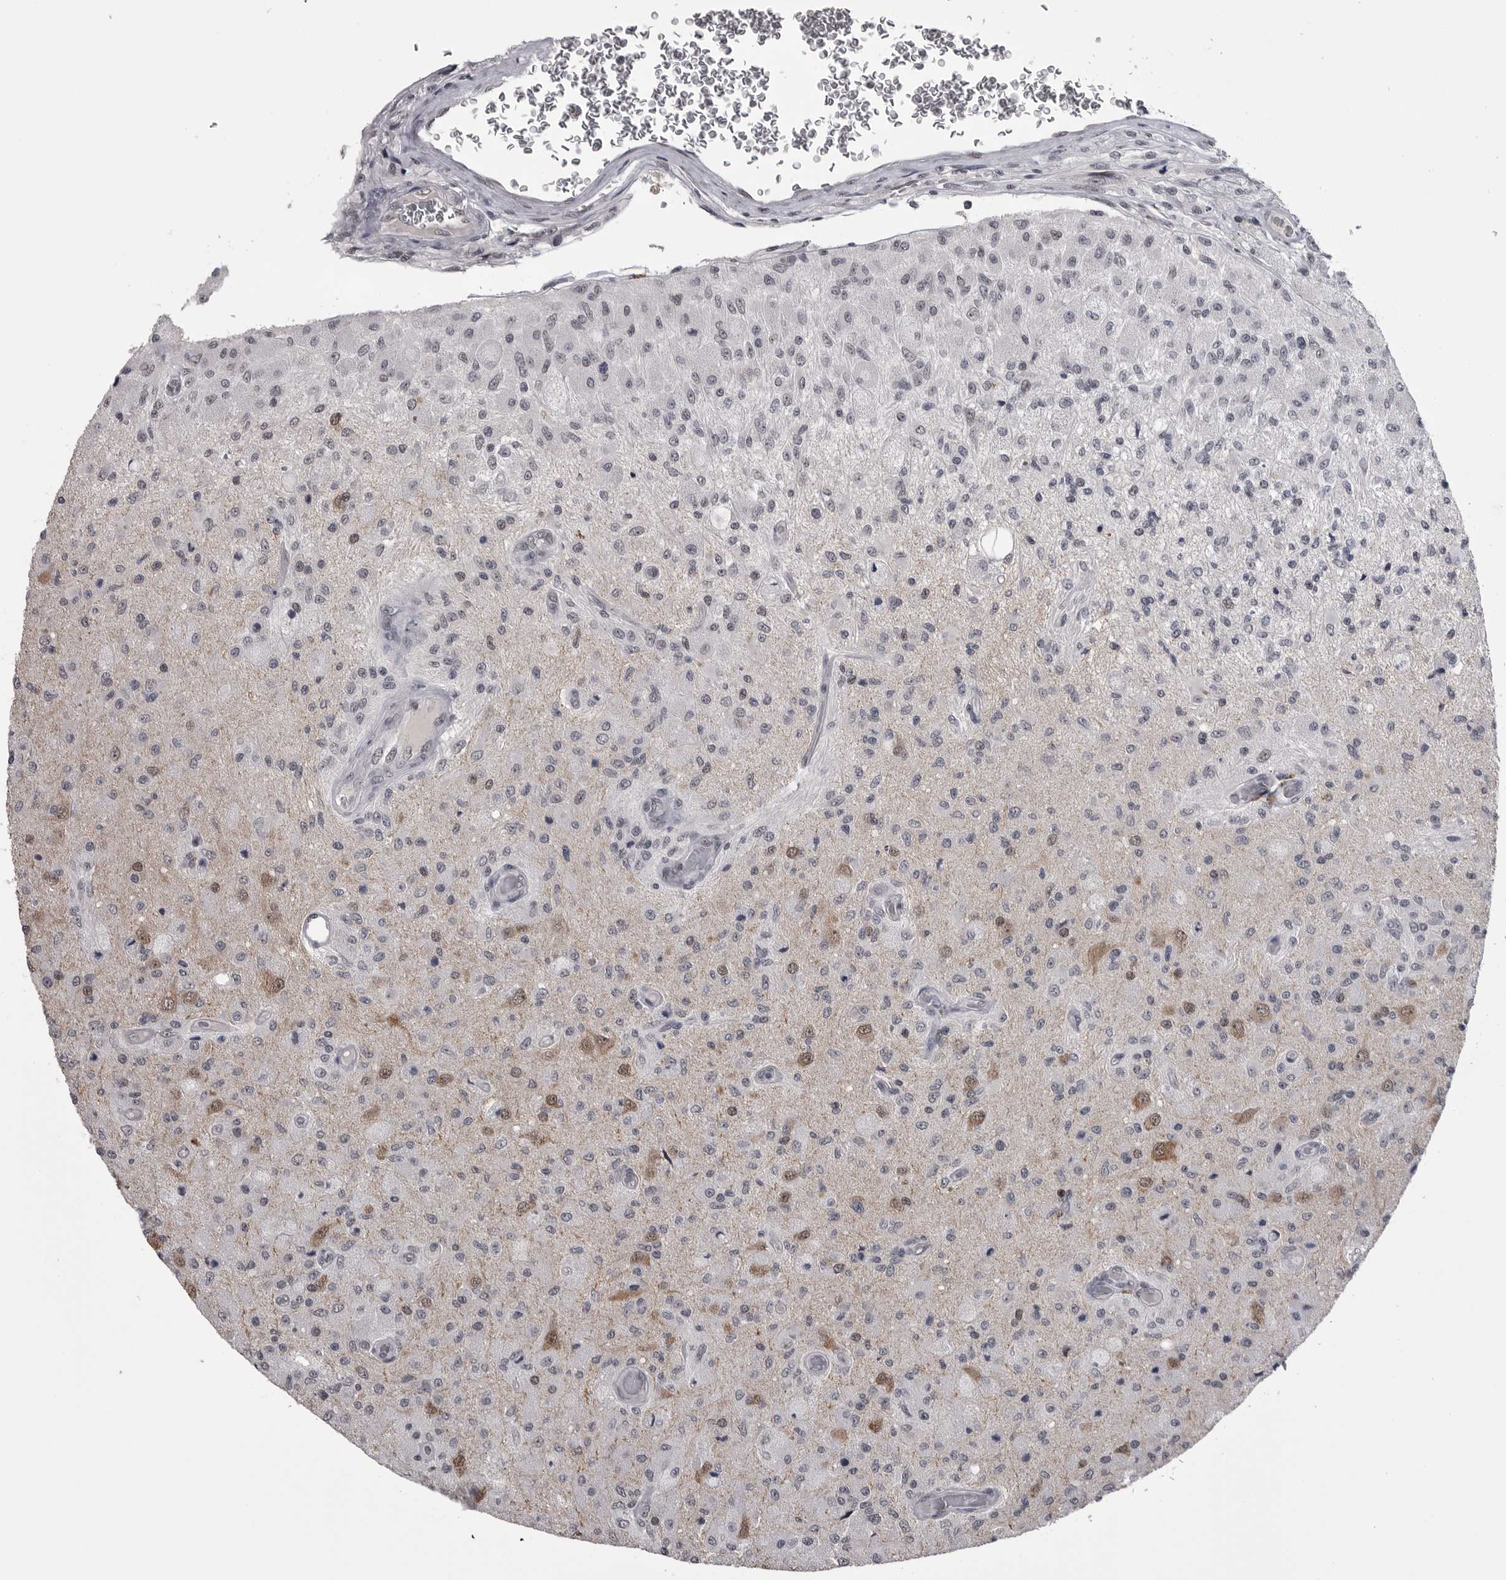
{"staining": {"intensity": "weak", "quantity": "<25%", "location": "nuclear"}, "tissue": "glioma", "cell_type": "Tumor cells", "image_type": "cancer", "snomed": [{"axis": "morphology", "description": "Normal tissue, NOS"}, {"axis": "morphology", "description": "Glioma, malignant, High grade"}, {"axis": "topography", "description": "Cerebral cortex"}], "caption": "IHC of human glioma demonstrates no staining in tumor cells.", "gene": "DLG2", "patient": {"sex": "male", "age": 77}}